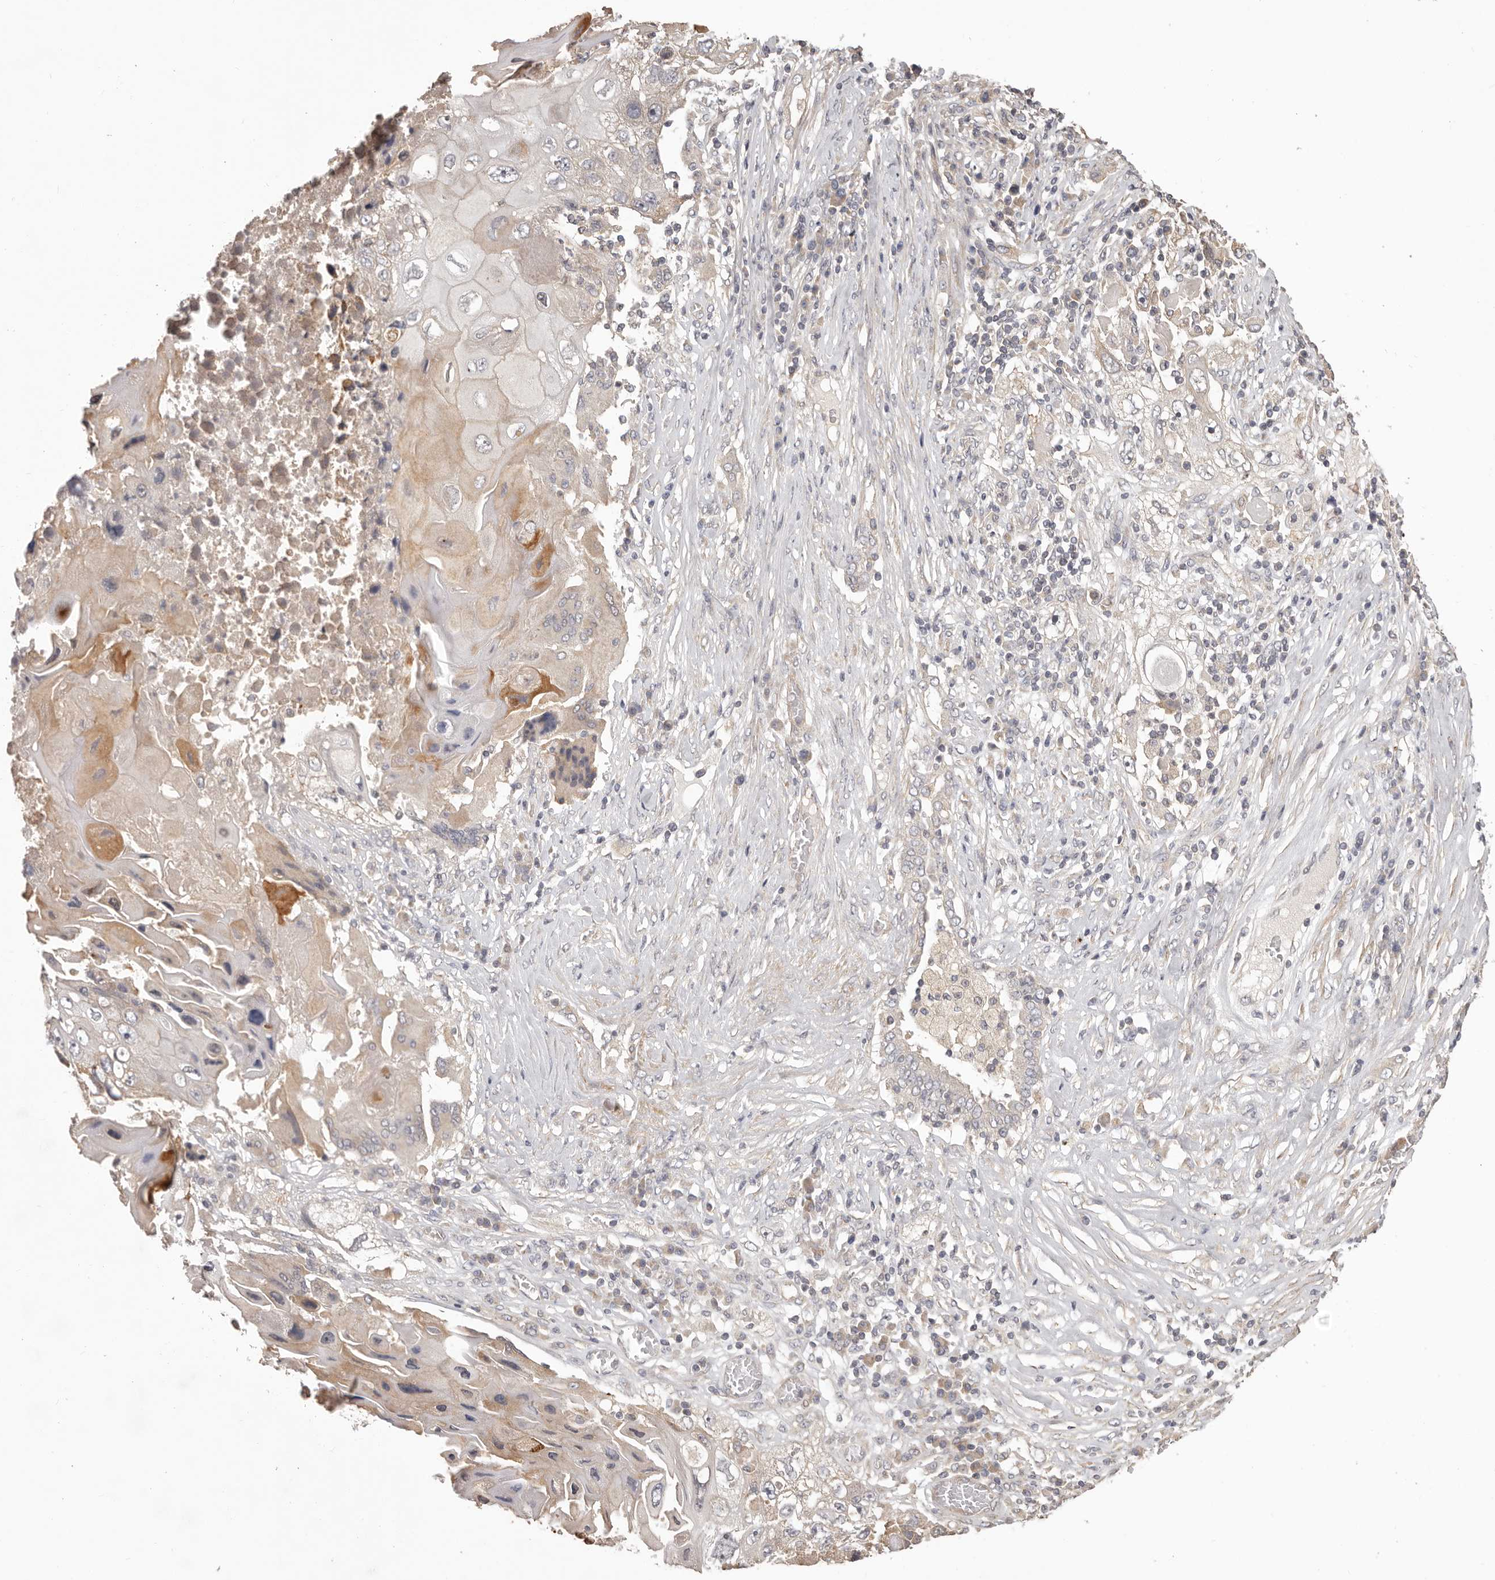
{"staining": {"intensity": "weak", "quantity": "25%-75%", "location": "cytoplasmic/membranous"}, "tissue": "lung cancer", "cell_type": "Tumor cells", "image_type": "cancer", "snomed": [{"axis": "morphology", "description": "Squamous cell carcinoma, NOS"}, {"axis": "topography", "description": "Lung"}], "caption": "Immunohistochemistry staining of squamous cell carcinoma (lung), which reveals low levels of weak cytoplasmic/membranous staining in about 25%-75% of tumor cells indicating weak cytoplasmic/membranous protein staining. The staining was performed using DAB (3,3'-diaminobenzidine) (brown) for protein detection and nuclei were counterstained in hematoxylin (blue).", "gene": "HRH1", "patient": {"sex": "male", "age": 61}}